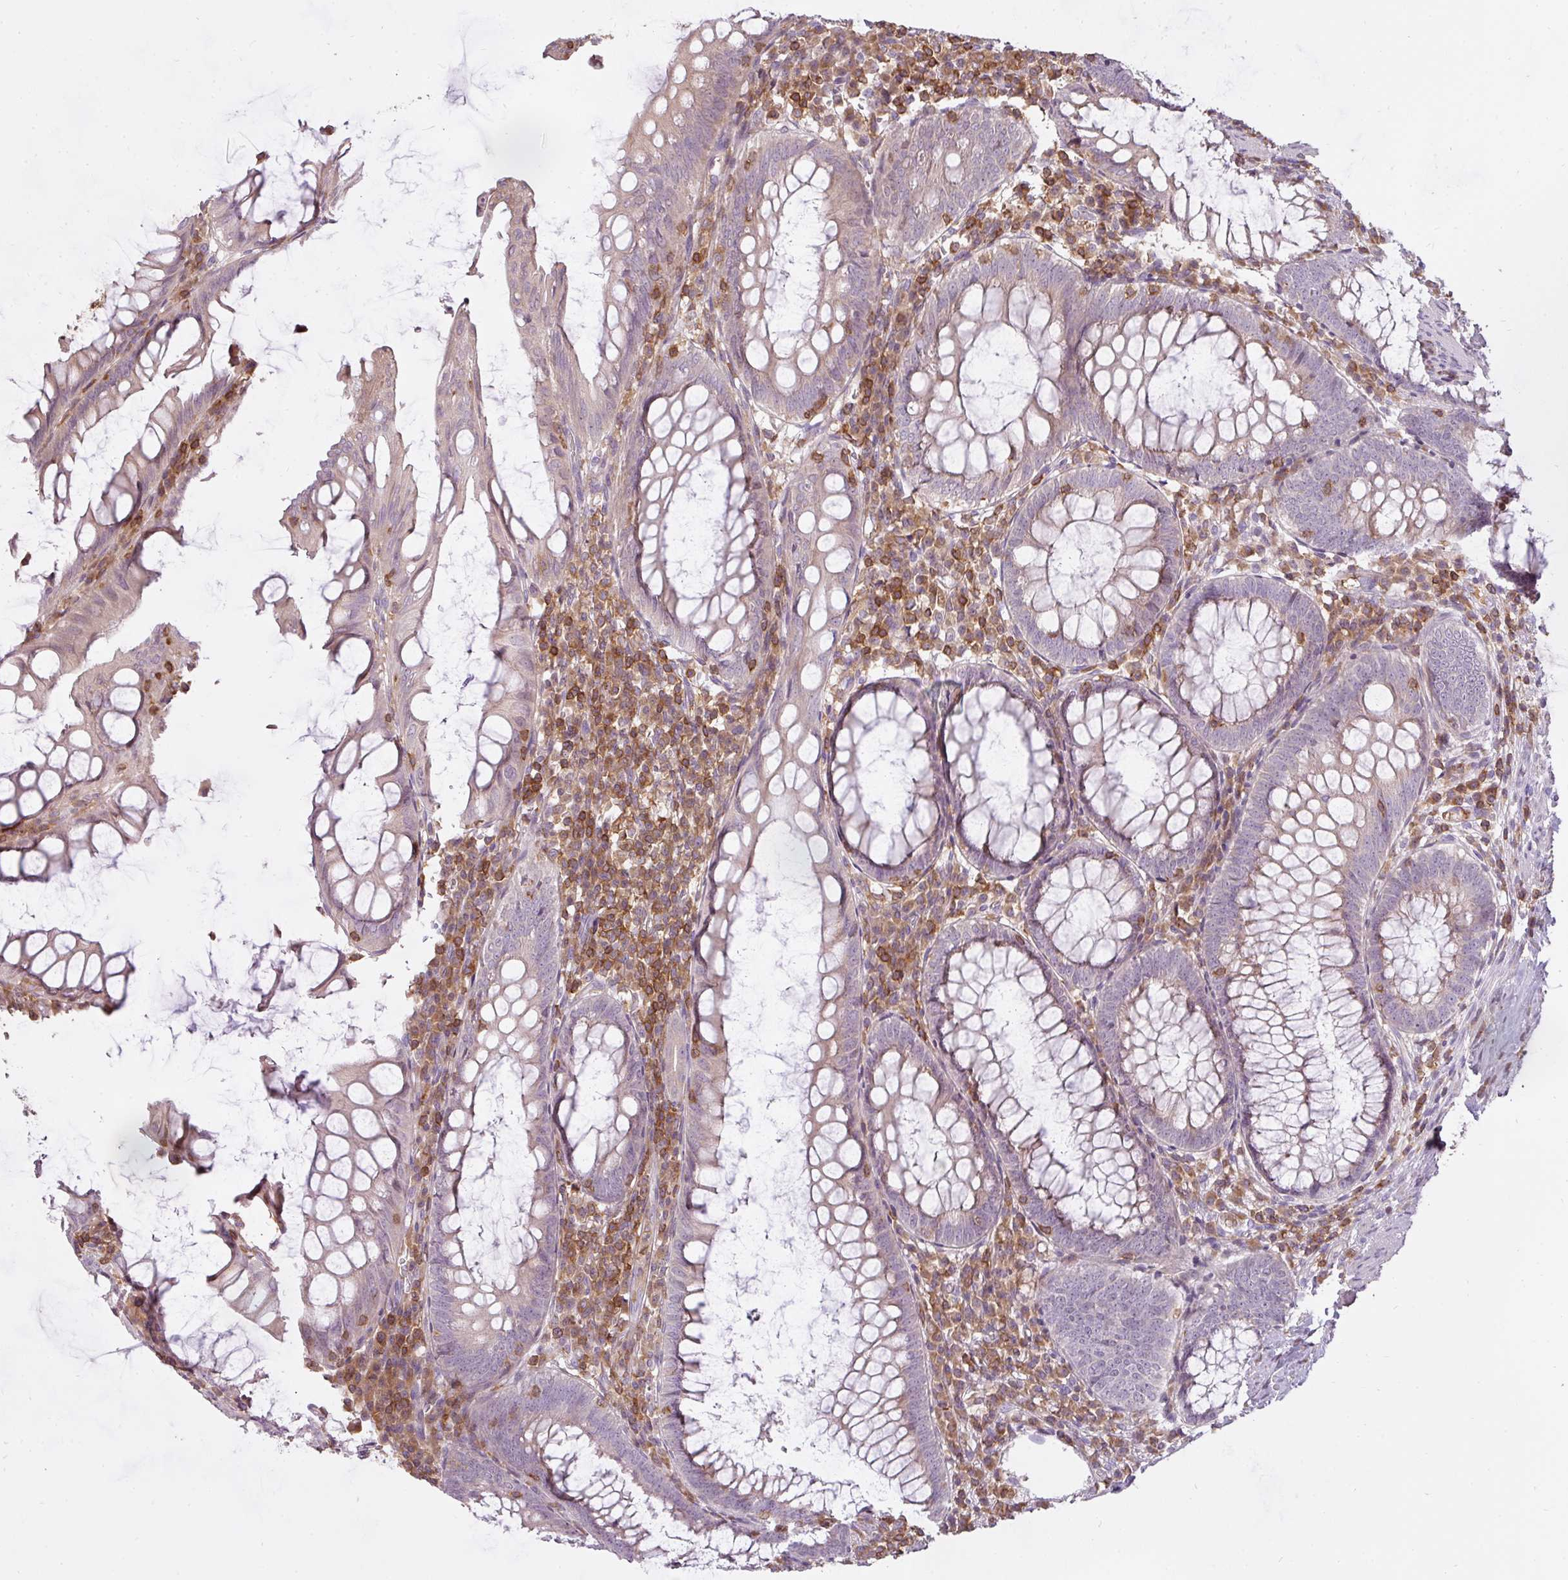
{"staining": {"intensity": "weak", "quantity": "<25%", "location": "cytoplasmic/membranous"}, "tissue": "appendix", "cell_type": "Glandular cells", "image_type": "normal", "snomed": [{"axis": "morphology", "description": "Normal tissue, NOS"}, {"axis": "topography", "description": "Appendix"}], "caption": "This is an immunohistochemistry (IHC) image of unremarkable human appendix. There is no expression in glandular cells.", "gene": "STK4", "patient": {"sex": "male", "age": 83}}